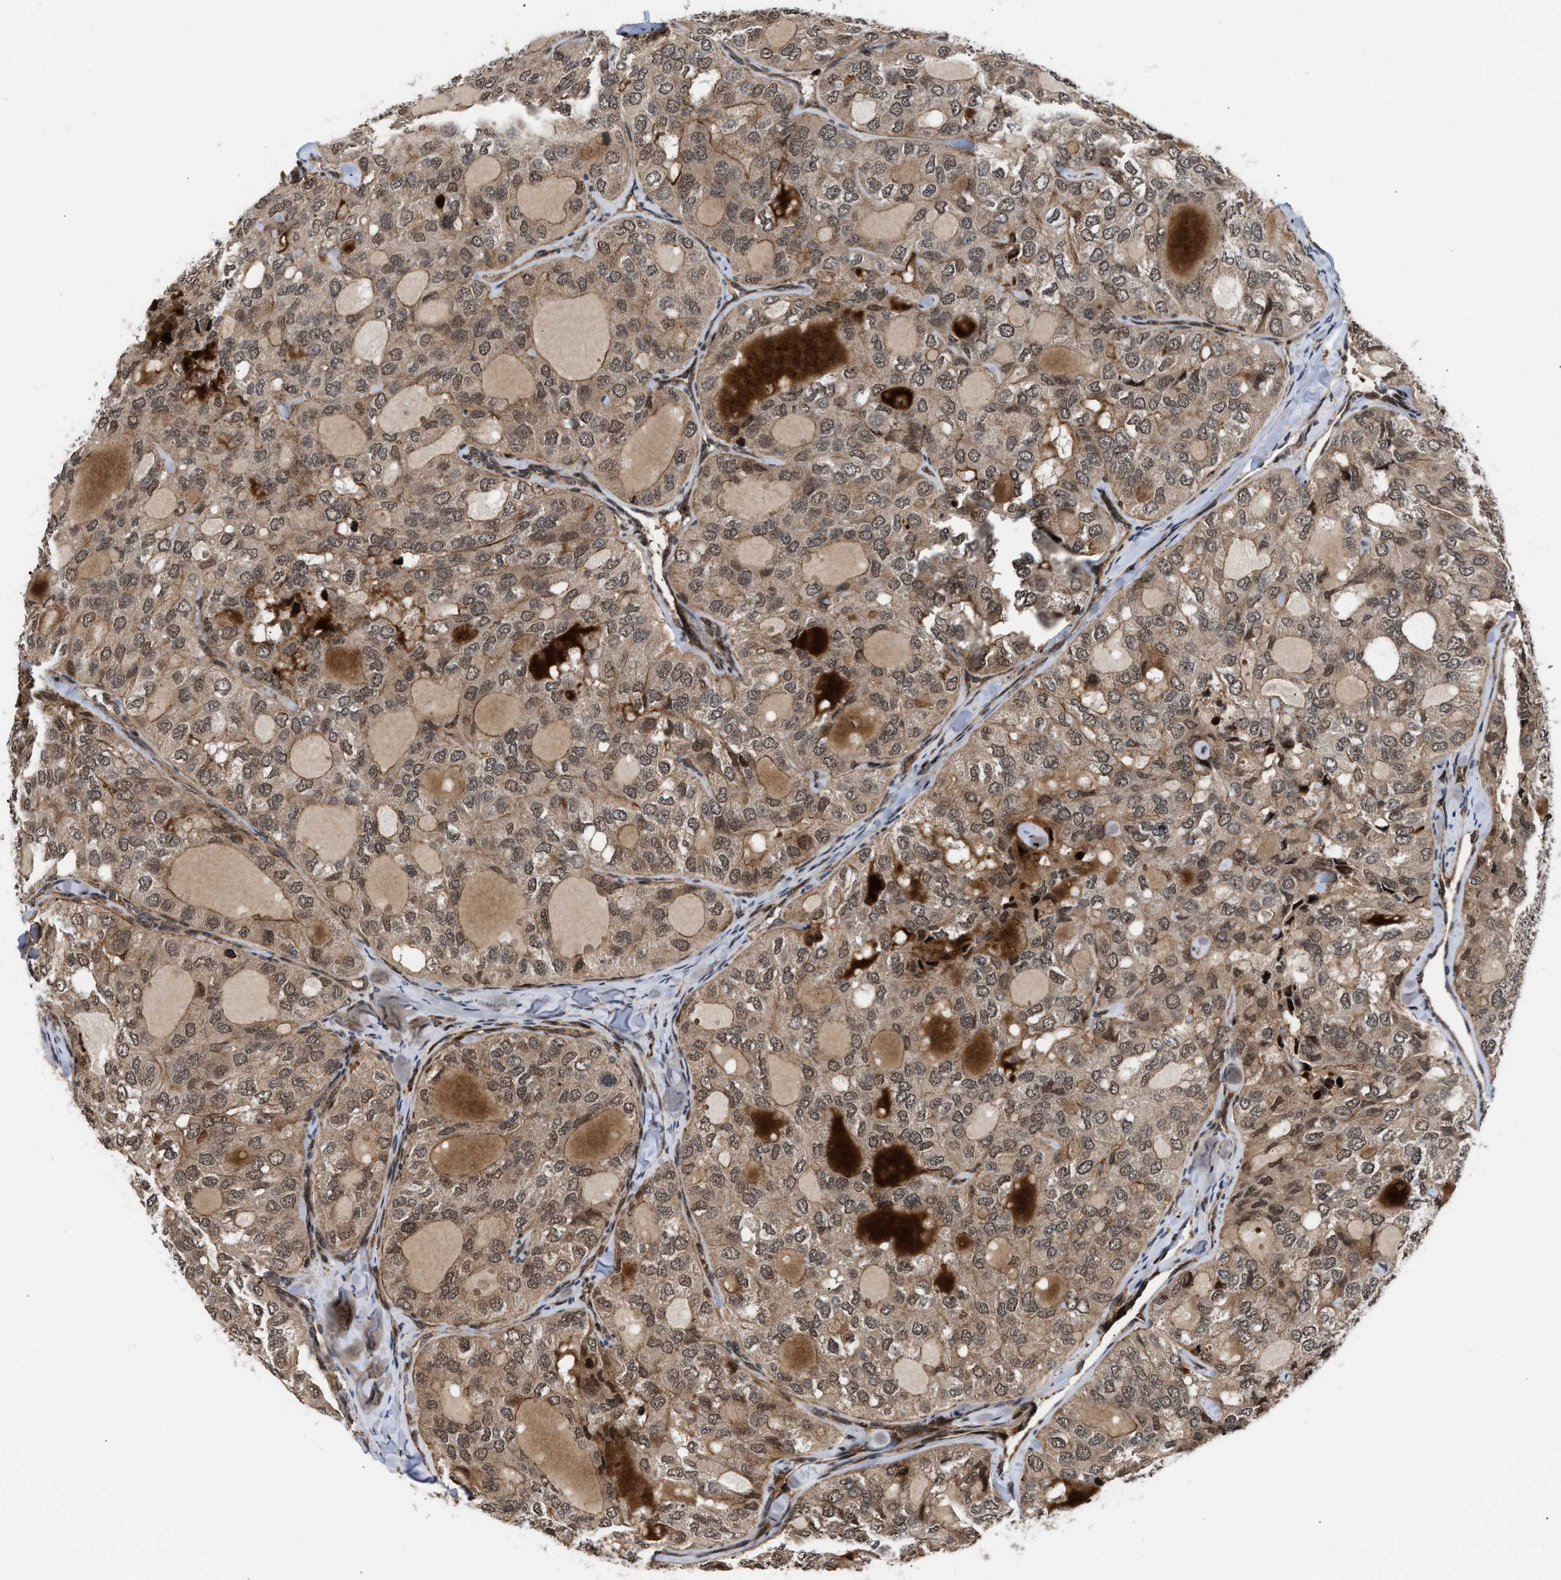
{"staining": {"intensity": "moderate", "quantity": ">75%", "location": "cytoplasmic/membranous,nuclear"}, "tissue": "thyroid cancer", "cell_type": "Tumor cells", "image_type": "cancer", "snomed": [{"axis": "morphology", "description": "Follicular adenoma carcinoma, NOS"}, {"axis": "topography", "description": "Thyroid gland"}], "caption": "Thyroid cancer stained with a protein marker displays moderate staining in tumor cells.", "gene": "STAU2", "patient": {"sex": "male", "age": 75}}